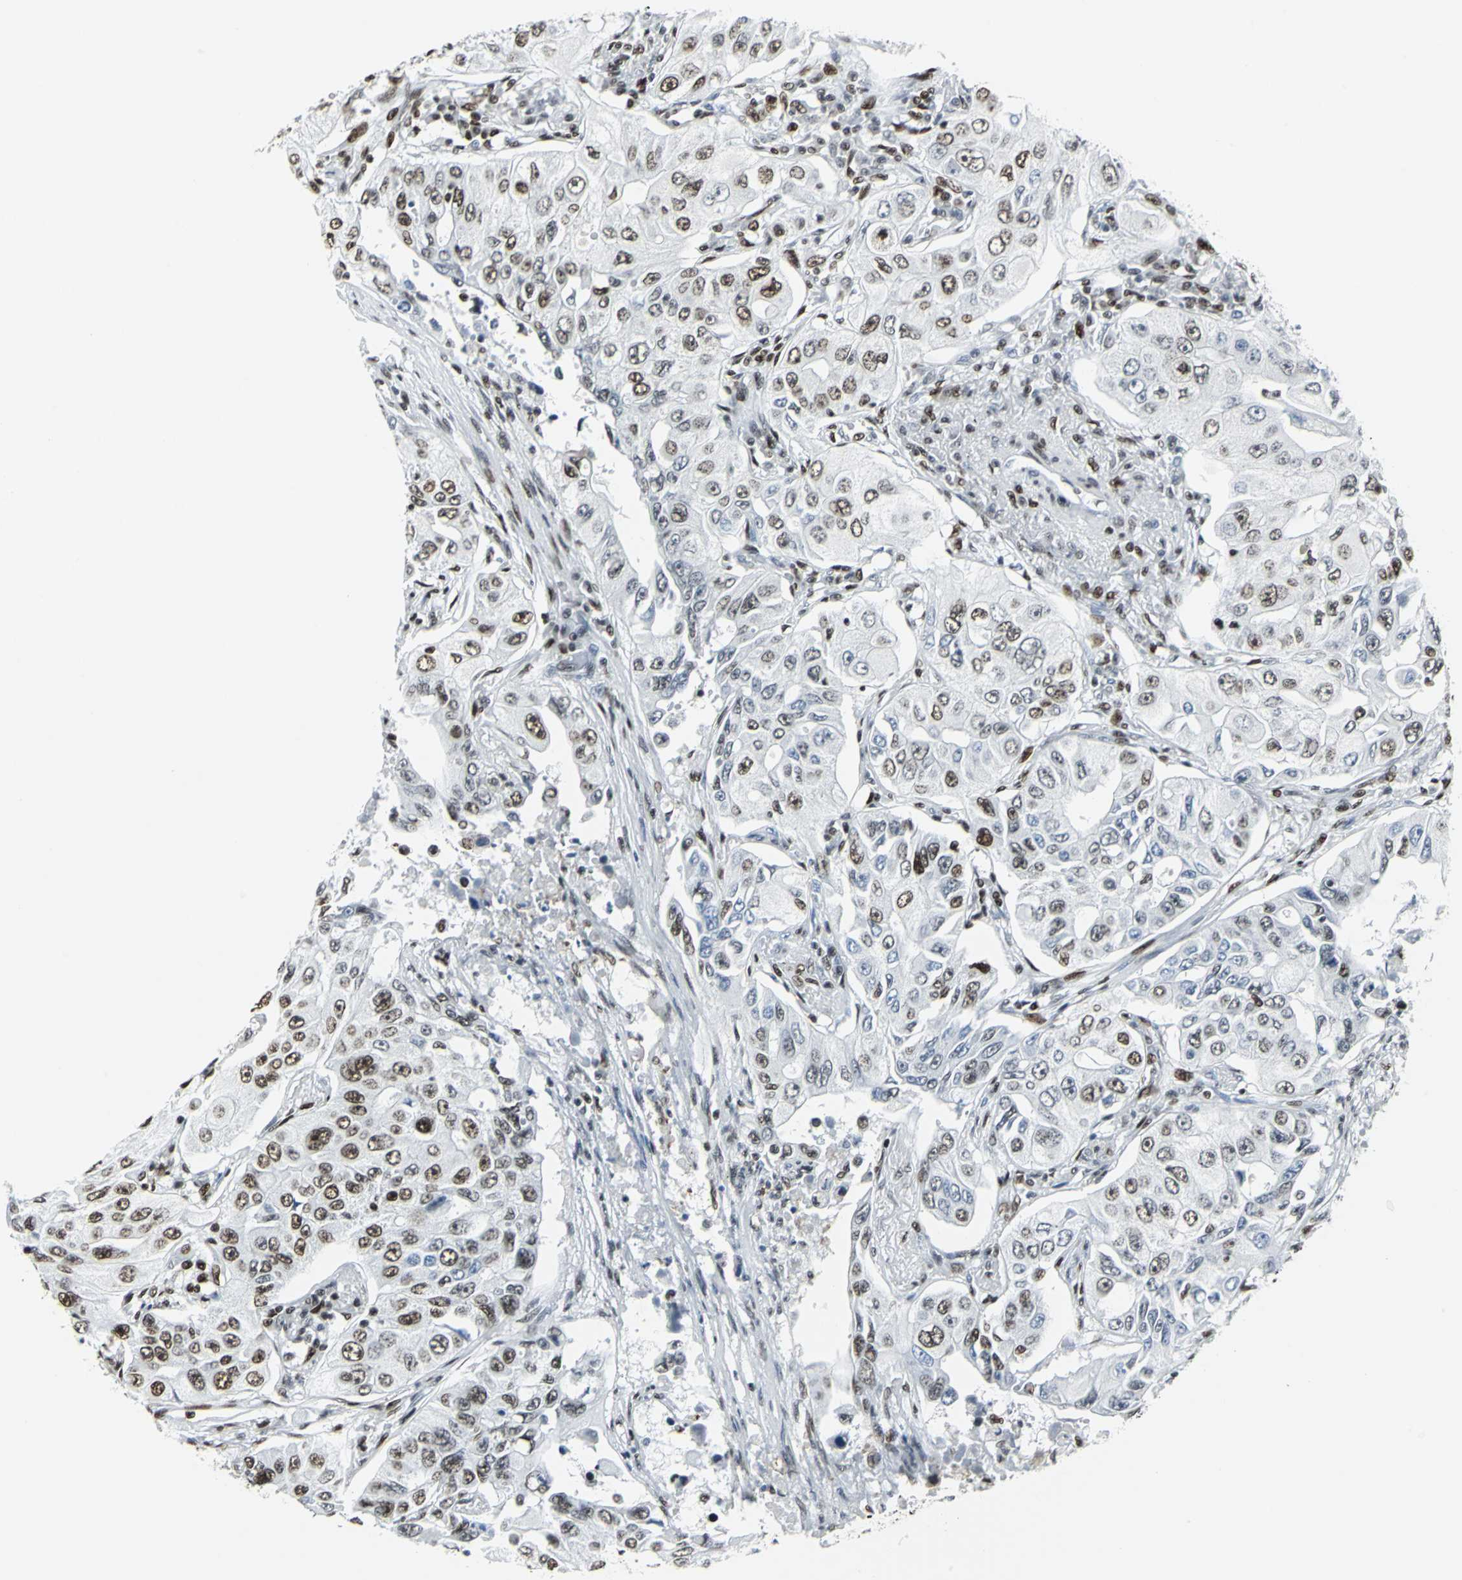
{"staining": {"intensity": "strong", "quantity": "<25%", "location": "nuclear"}, "tissue": "lung cancer", "cell_type": "Tumor cells", "image_type": "cancer", "snomed": [{"axis": "morphology", "description": "Adenocarcinoma, NOS"}, {"axis": "topography", "description": "Lung"}], "caption": "Approximately <25% of tumor cells in human lung cancer demonstrate strong nuclear protein expression as visualized by brown immunohistochemical staining.", "gene": "HDAC2", "patient": {"sex": "male", "age": 84}}